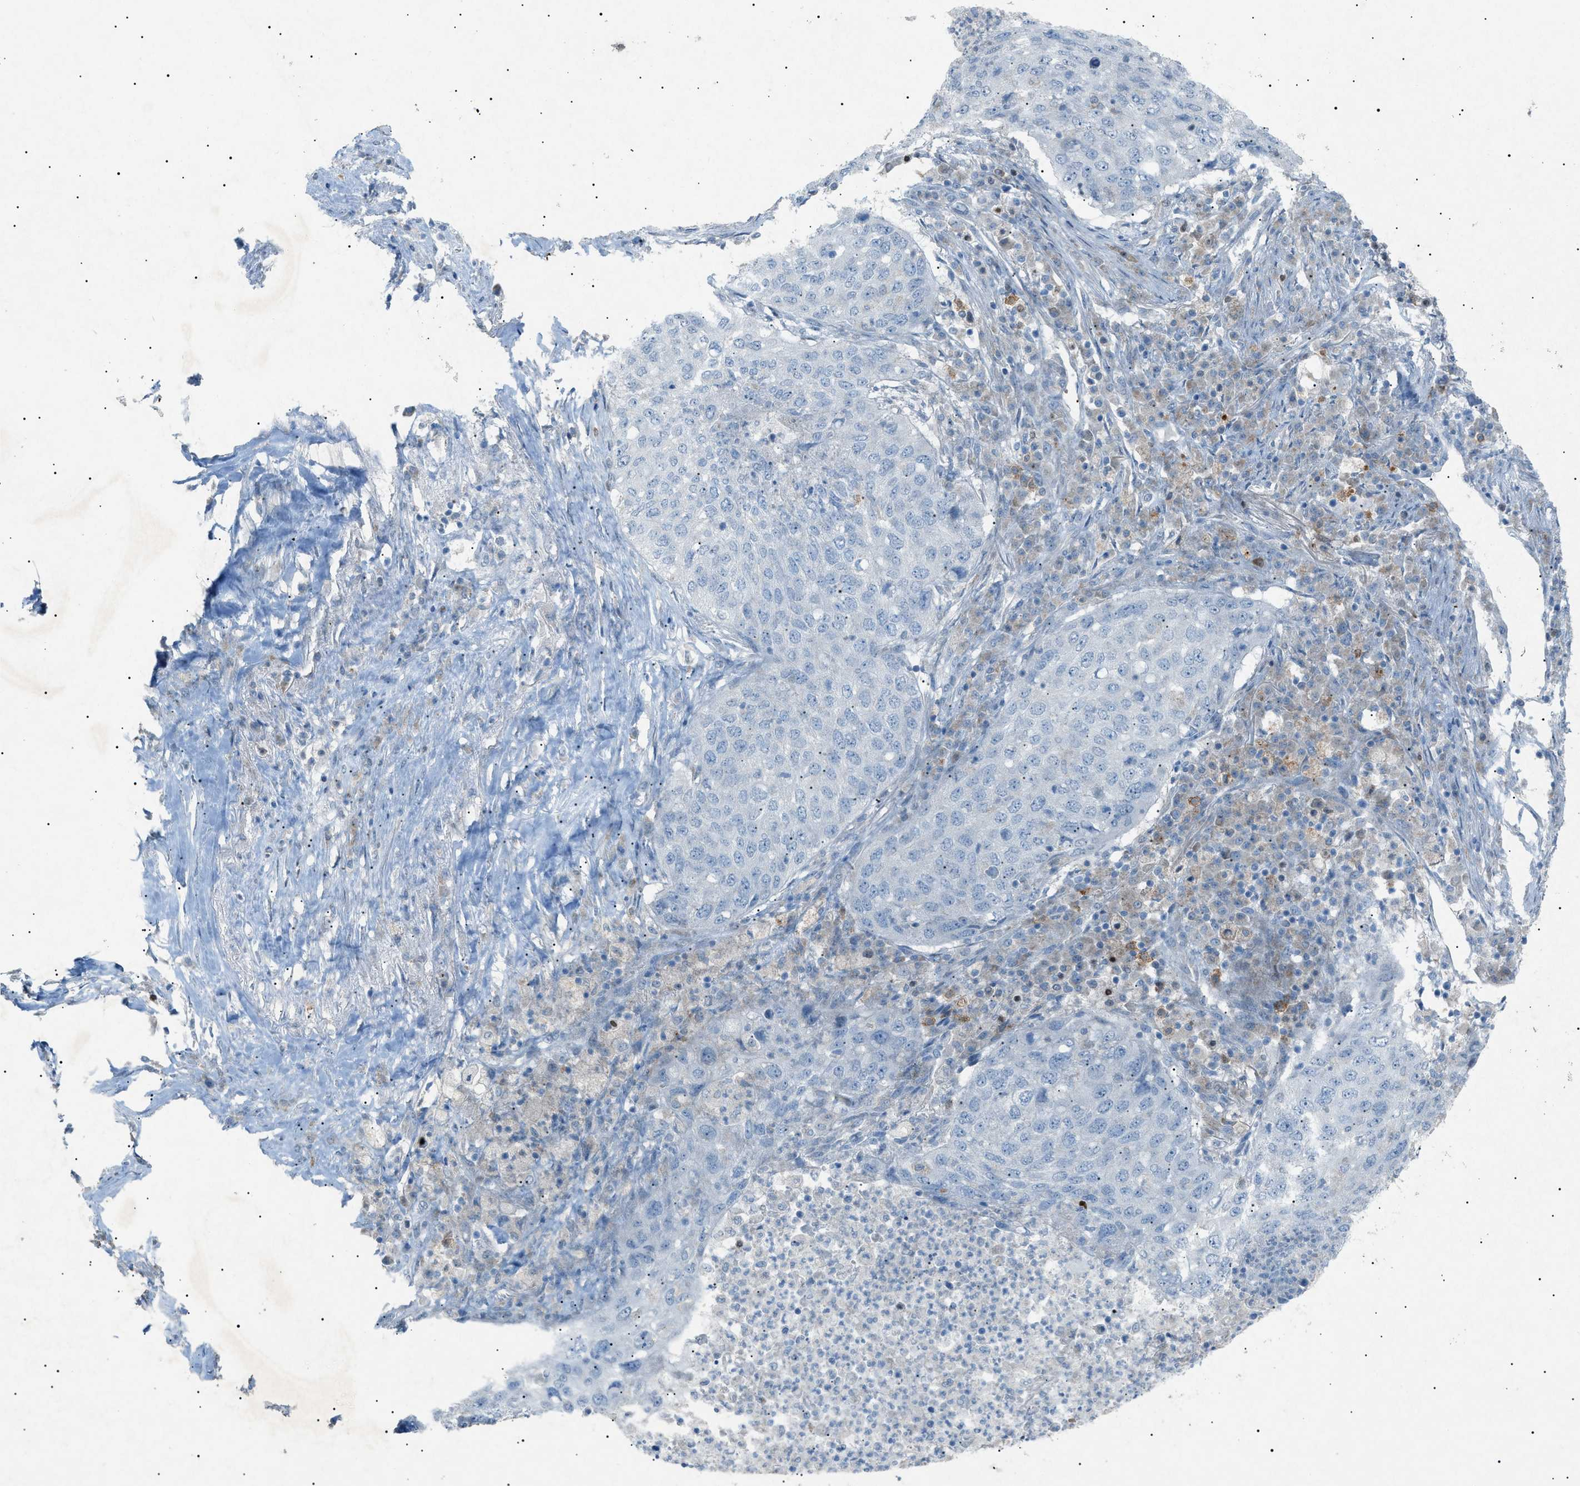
{"staining": {"intensity": "negative", "quantity": "none", "location": "none"}, "tissue": "lung cancer", "cell_type": "Tumor cells", "image_type": "cancer", "snomed": [{"axis": "morphology", "description": "Squamous cell carcinoma, NOS"}, {"axis": "topography", "description": "Lung"}], "caption": "Human lung cancer stained for a protein using IHC exhibits no staining in tumor cells.", "gene": "BTK", "patient": {"sex": "female", "age": 63}}